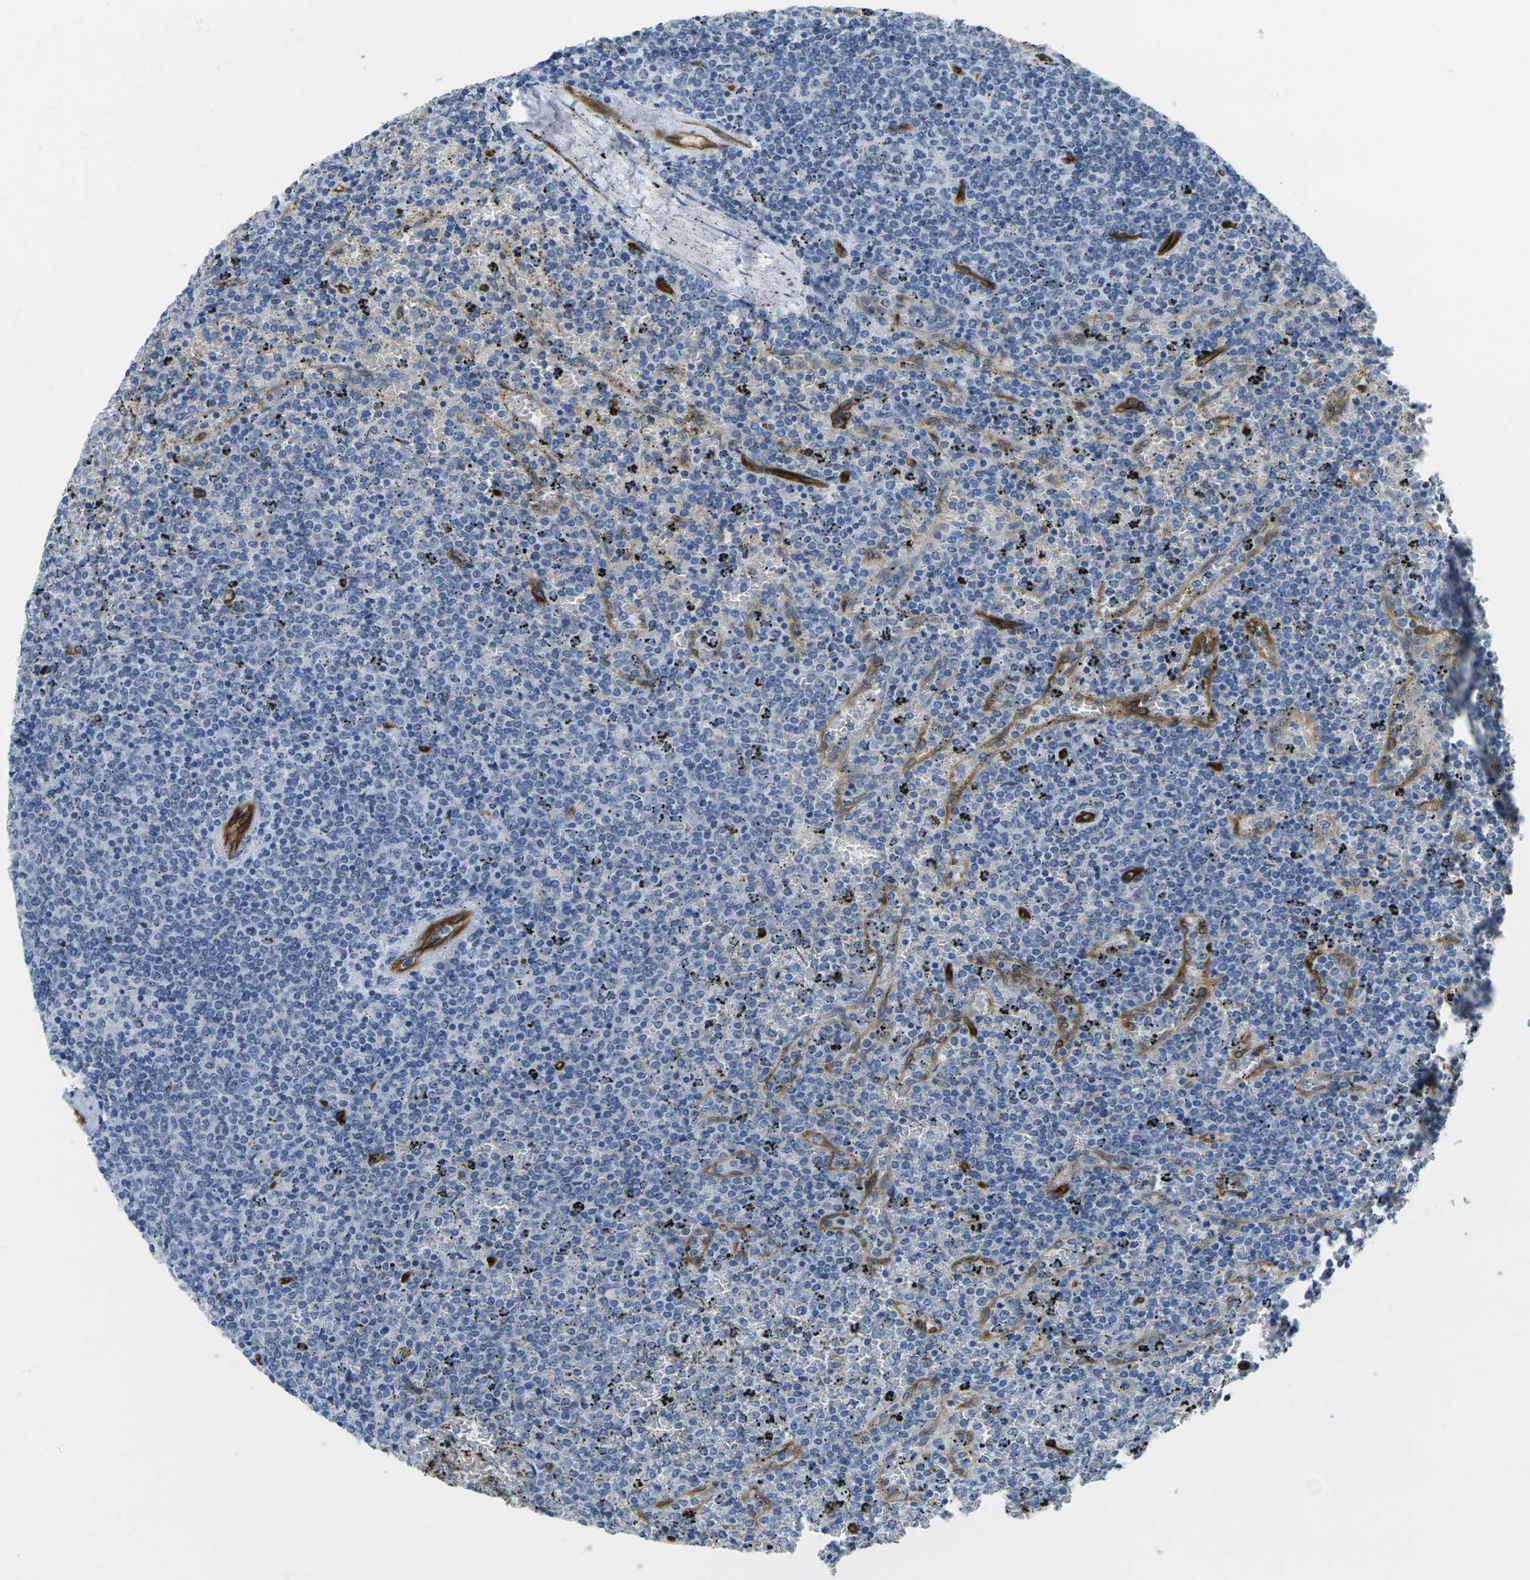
{"staining": {"intensity": "negative", "quantity": "none", "location": "none"}, "tissue": "lymphoma", "cell_type": "Tumor cells", "image_type": "cancer", "snomed": [{"axis": "morphology", "description": "Malignant lymphoma, non-Hodgkin's type, Low grade"}, {"axis": "topography", "description": "Spleen"}], "caption": "Immunohistochemistry (IHC) of malignant lymphoma, non-Hodgkin's type (low-grade) demonstrates no expression in tumor cells.", "gene": "HSPA12B", "patient": {"sex": "female", "age": 77}}